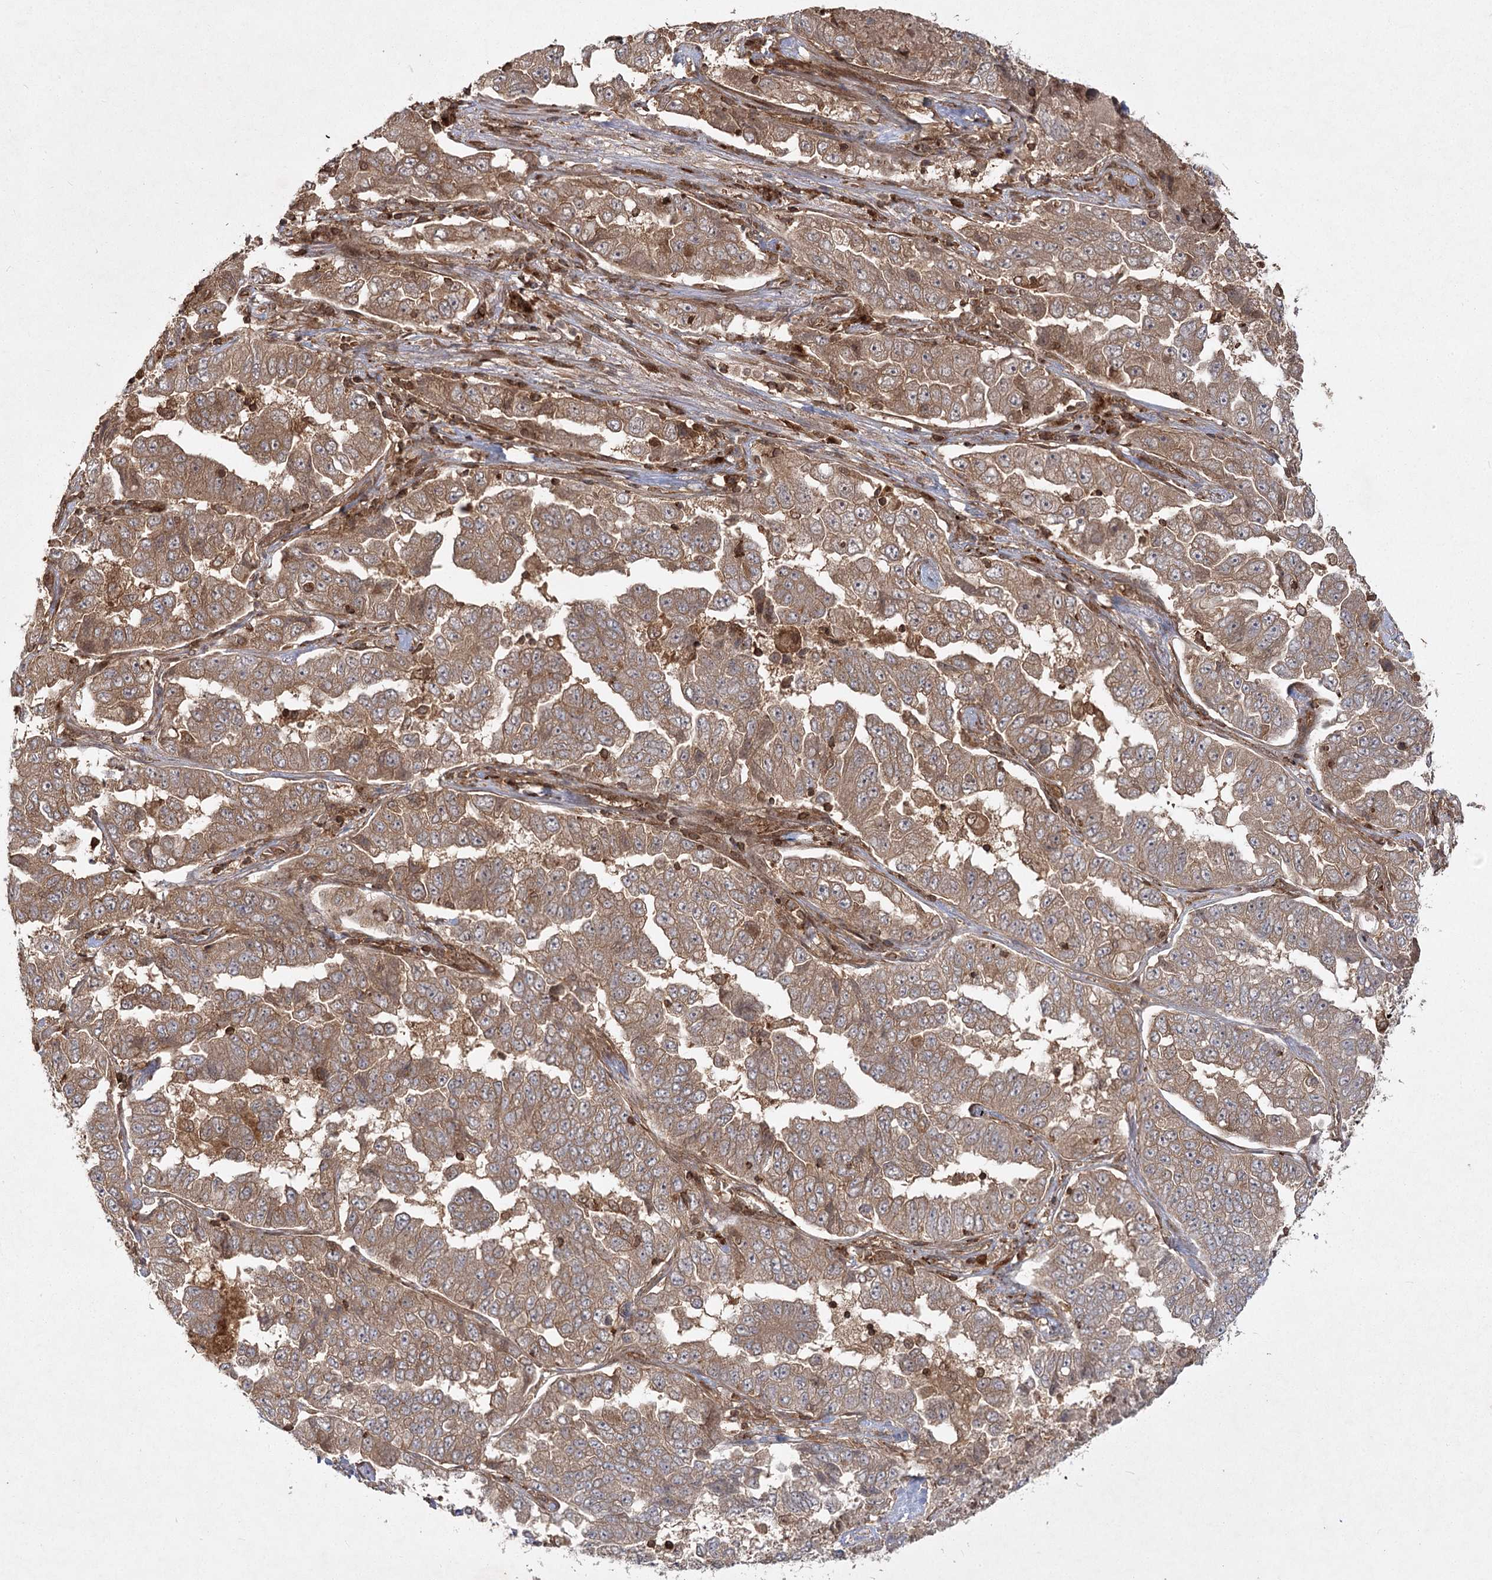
{"staining": {"intensity": "moderate", "quantity": ">75%", "location": "cytoplasmic/membranous"}, "tissue": "lung cancer", "cell_type": "Tumor cells", "image_type": "cancer", "snomed": [{"axis": "morphology", "description": "Adenocarcinoma, NOS"}, {"axis": "topography", "description": "Lung"}], "caption": "Immunohistochemistry (DAB) staining of human adenocarcinoma (lung) displays moderate cytoplasmic/membranous protein staining in about >75% of tumor cells.", "gene": "MDFIC", "patient": {"sex": "female", "age": 51}}